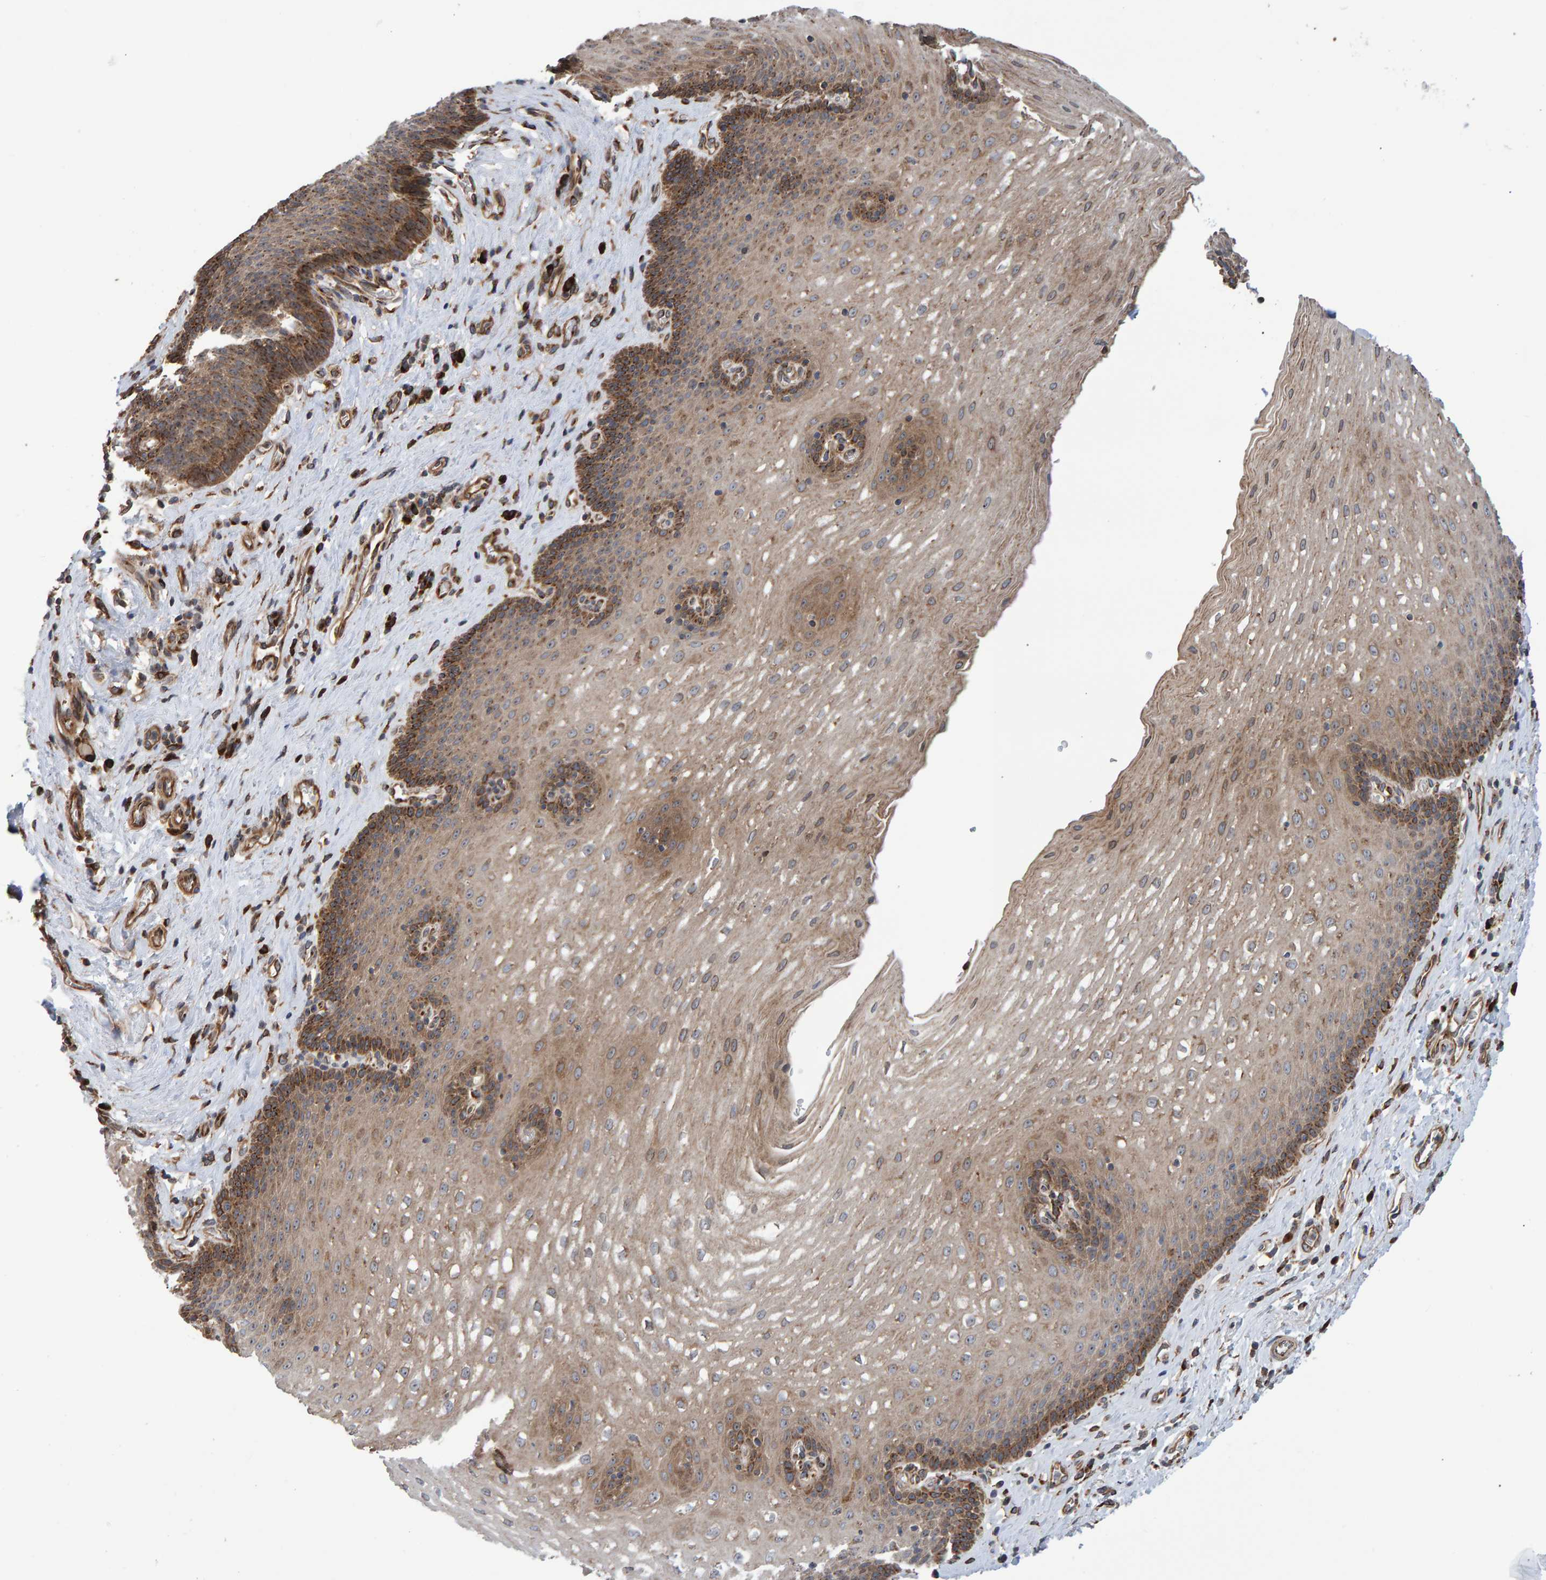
{"staining": {"intensity": "moderate", "quantity": ">75%", "location": "cytoplasmic/membranous"}, "tissue": "esophagus", "cell_type": "Squamous epithelial cells", "image_type": "normal", "snomed": [{"axis": "morphology", "description": "Normal tissue, NOS"}, {"axis": "topography", "description": "Esophagus"}], "caption": "This is a photomicrograph of immunohistochemistry staining of benign esophagus, which shows moderate staining in the cytoplasmic/membranous of squamous epithelial cells.", "gene": "FAM117A", "patient": {"sex": "male", "age": 48}}